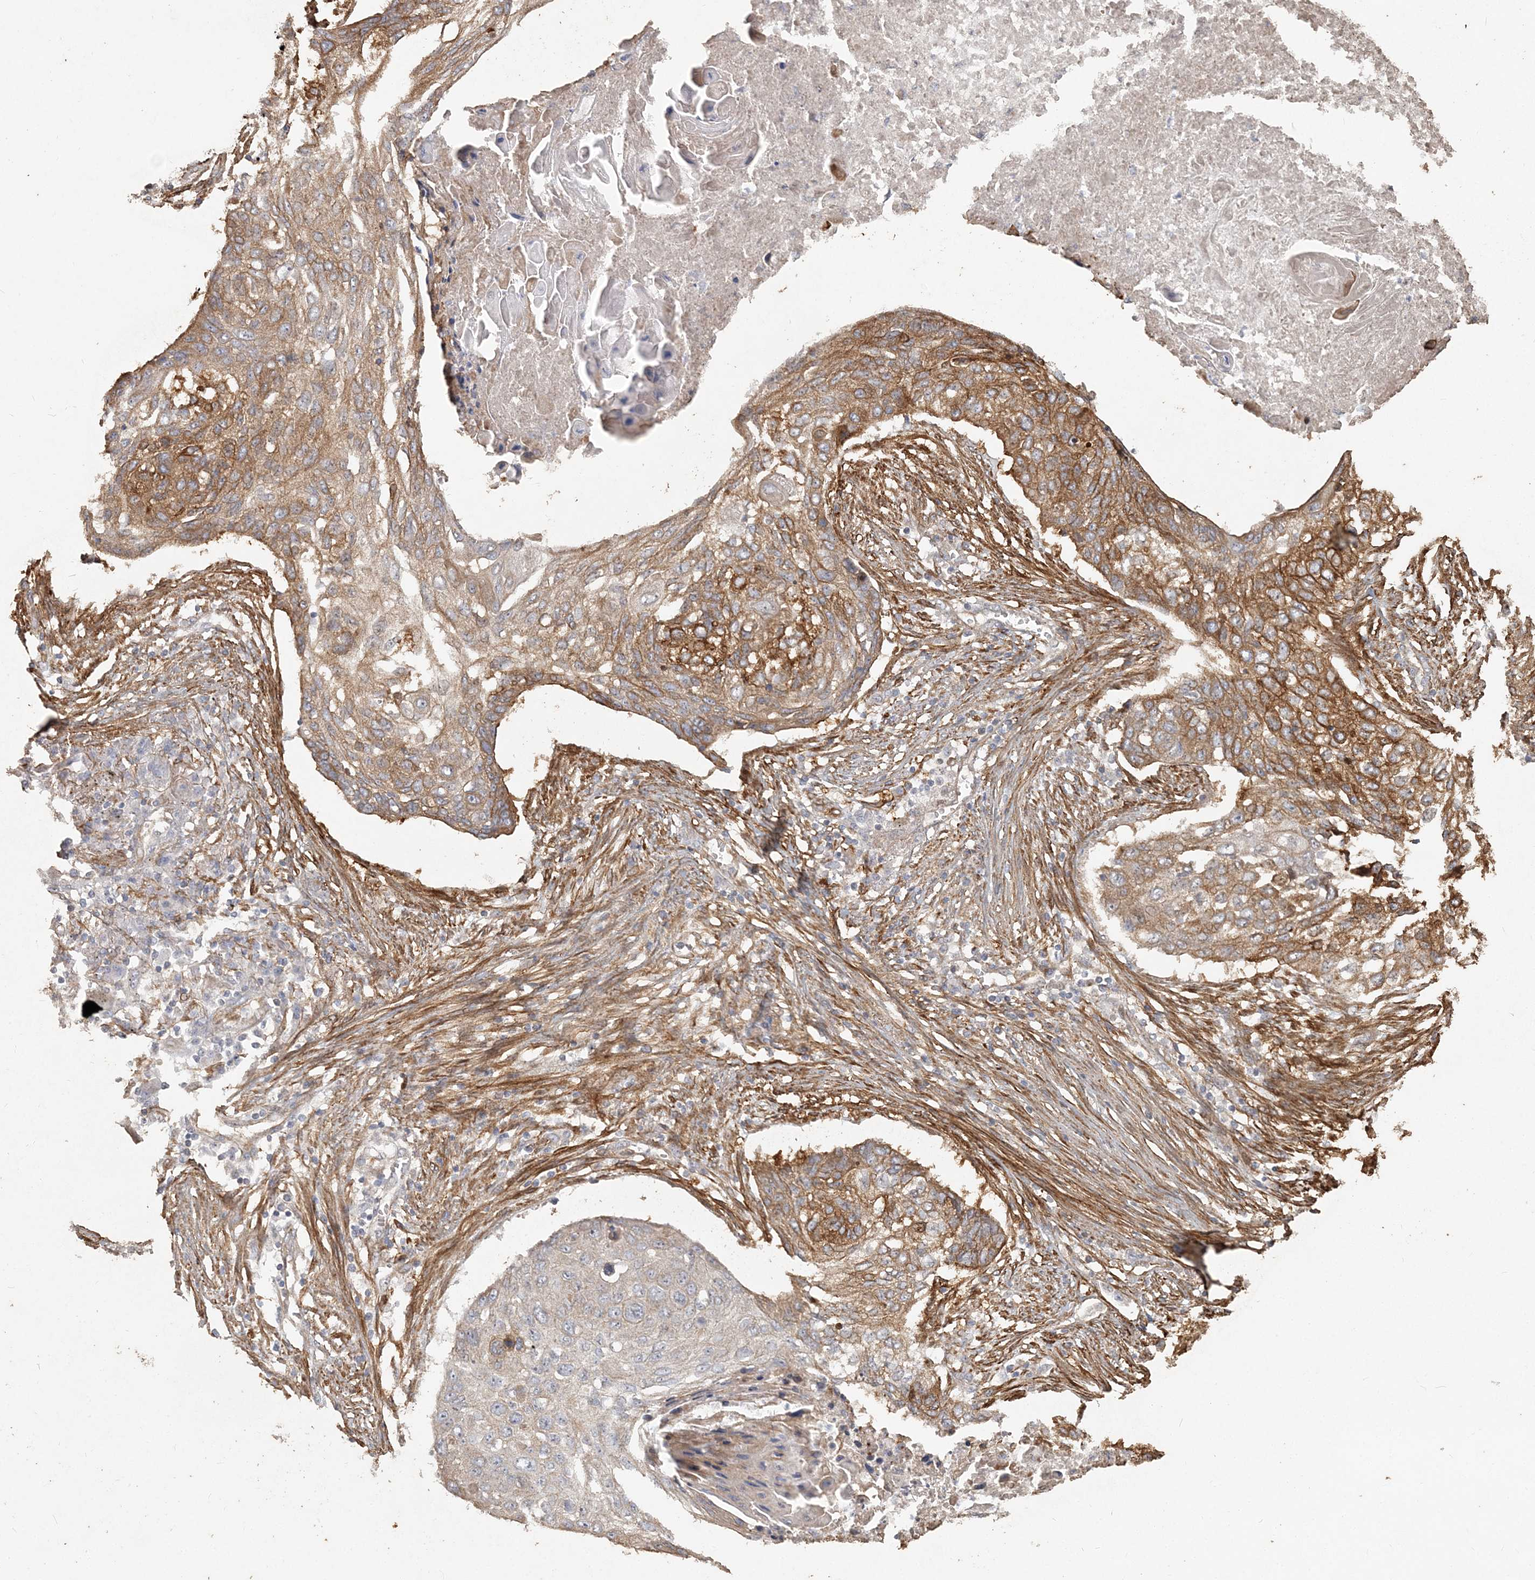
{"staining": {"intensity": "moderate", "quantity": ">75%", "location": "cytoplasmic/membranous"}, "tissue": "lung cancer", "cell_type": "Tumor cells", "image_type": "cancer", "snomed": [{"axis": "morphology", "description": "Squamous cell carcinoma, NOS"}, {"axis": "topography", "description": "Lung"}], "caption": "Squamous cell carcinoma (lung) was stained to show a protein in brown. There is medium levels of moderate cytoplasmic/membranous staining in approximately >75% of tumor cells.", "gene": "RNF145", "patient": {"sex": "female", "age": 63}}